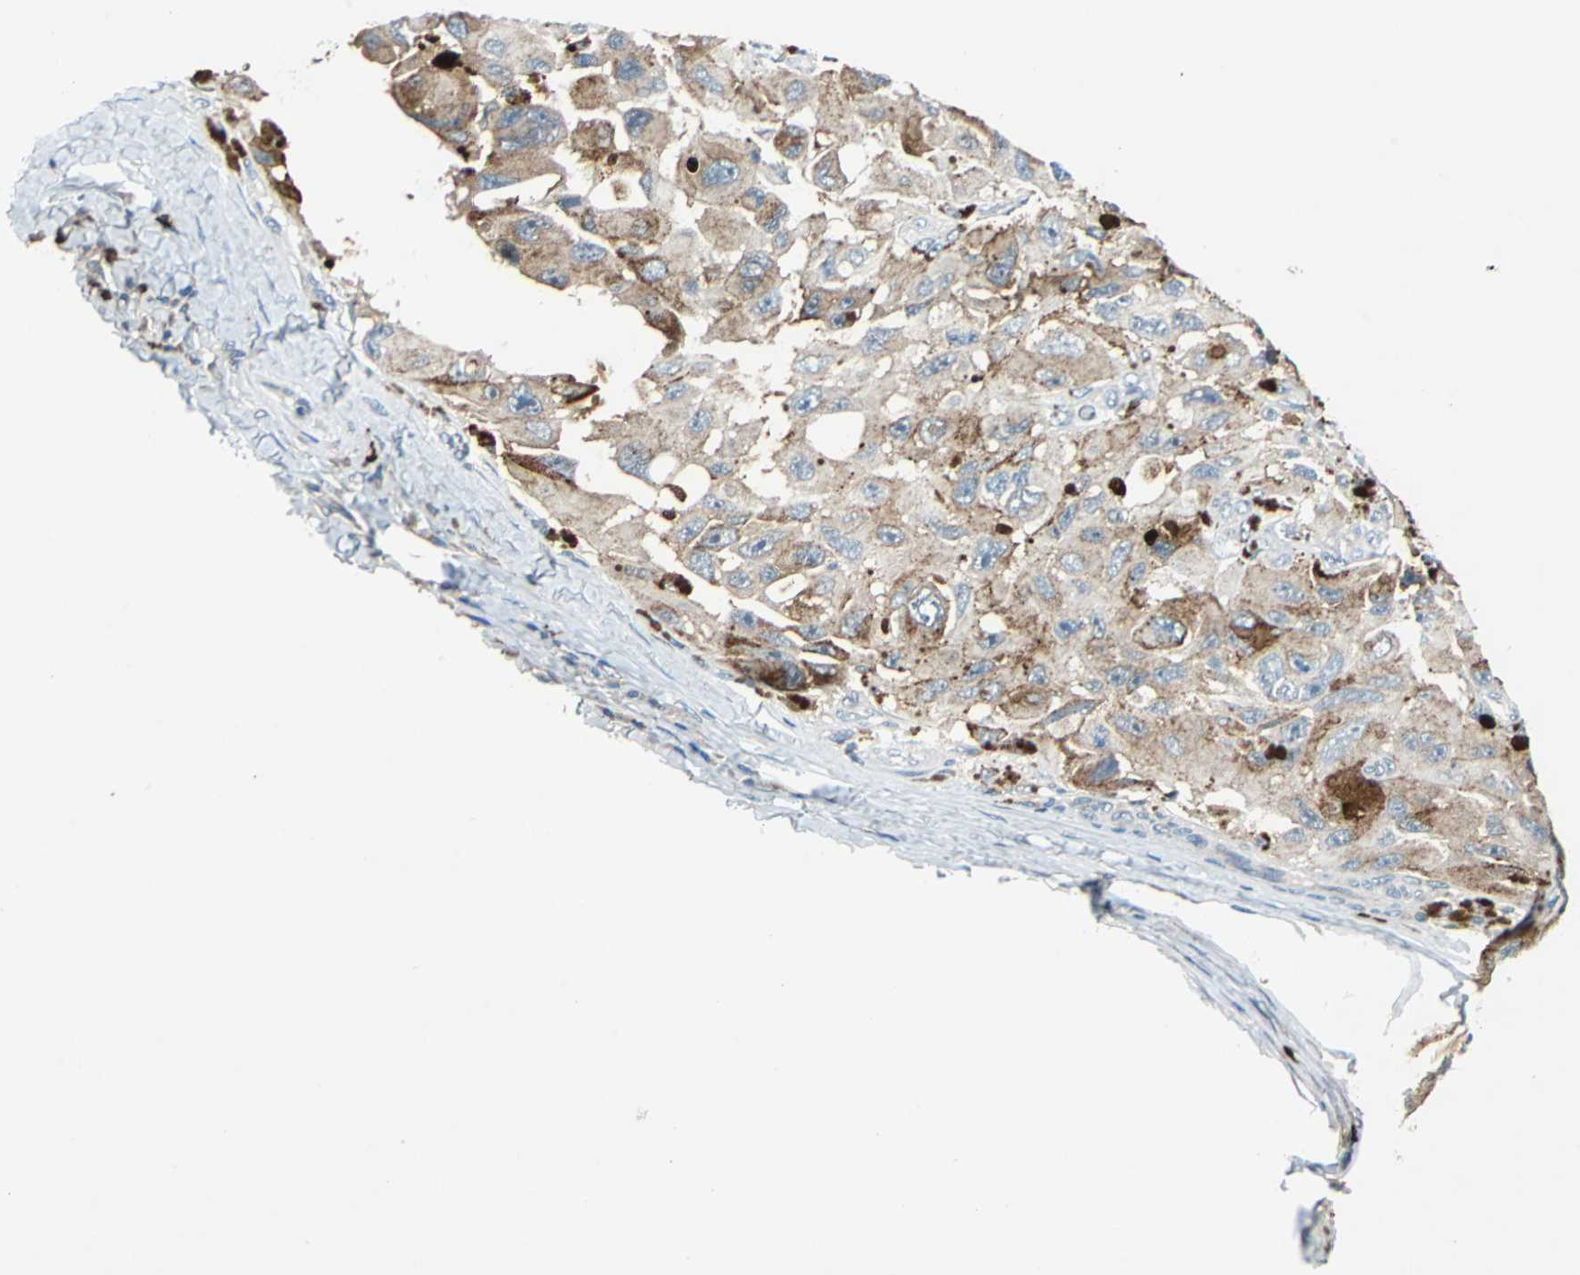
{"staining": {"intensity": "moderate", "quantity": "25%-75%", "location": "cytoplasmic/membranous"}, "tissue": "melanoma", "cell_type": "Tumor cells", "image_type": "cancer", "snomed": [{"axis": "morphology", "description": "Malignant melanoma, NOS"}, {"axis": "topography", "description": "Skin"}], "caption": "A brown stain shows moderate cytoplasmic/membranous expression of a protein in malignant melanoma tumor cells.", "gene": "SLC19A2", "patient": {"sex": "female", "age": 73}}